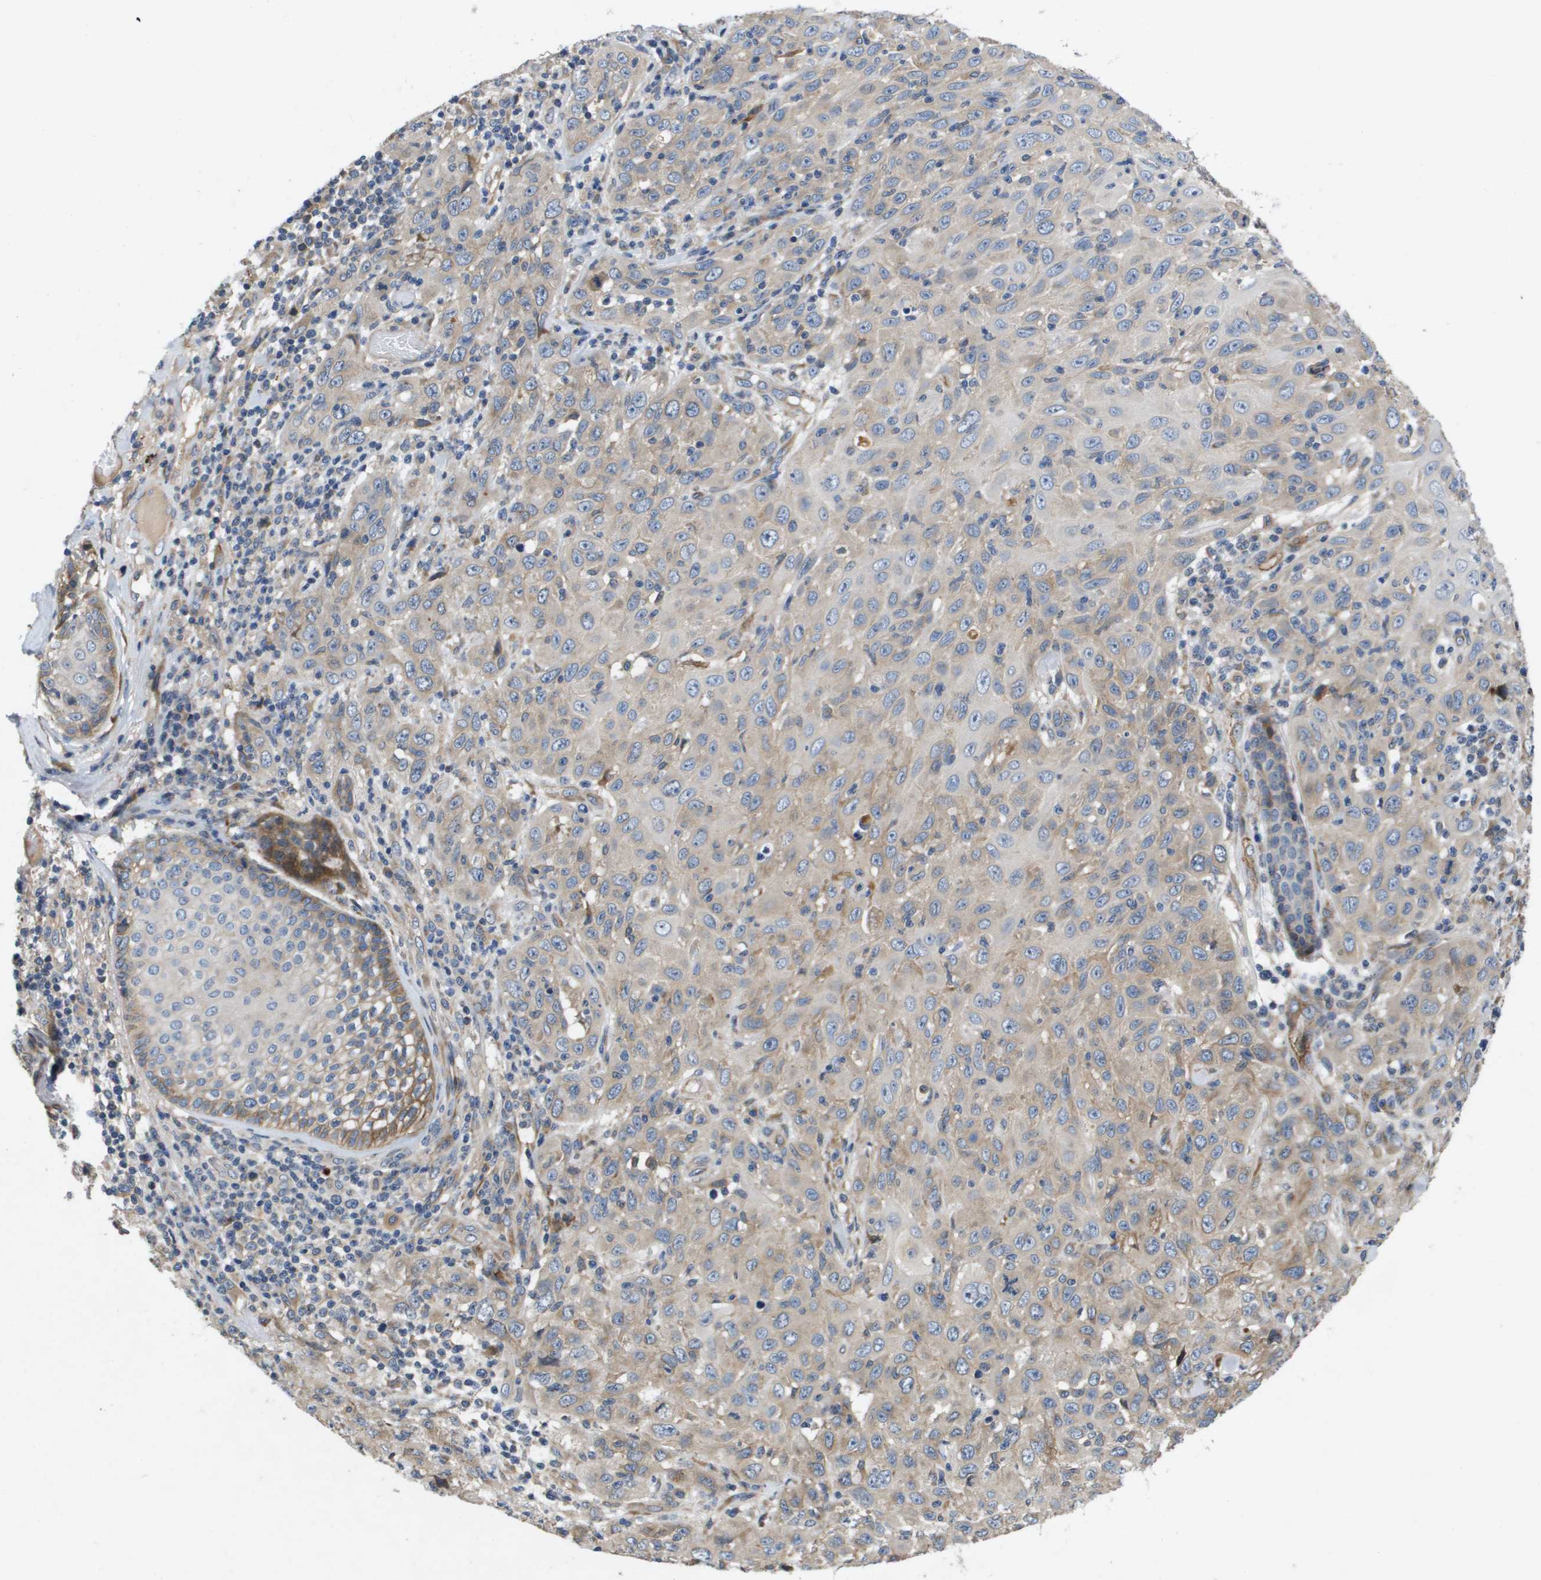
{"staining": {"intensity": "weak", "quantity": "<25%", "location": "cytoplasmic/membranous"}, "tissue": "skin cancer", "cell_type": "Tumor cells", "image_type": "cancer", "snomed": [{"axis": "morphology", "description": "Squamous cell carcinoma, NOS"}, {"axis": "topography", "description": "Skin"}], "caption": "The histopathology image displays no significant positivity in tumor cells of skin cancer.", "gene": "ENTPD2", "patient": {"sex": "female", "age": 88}}